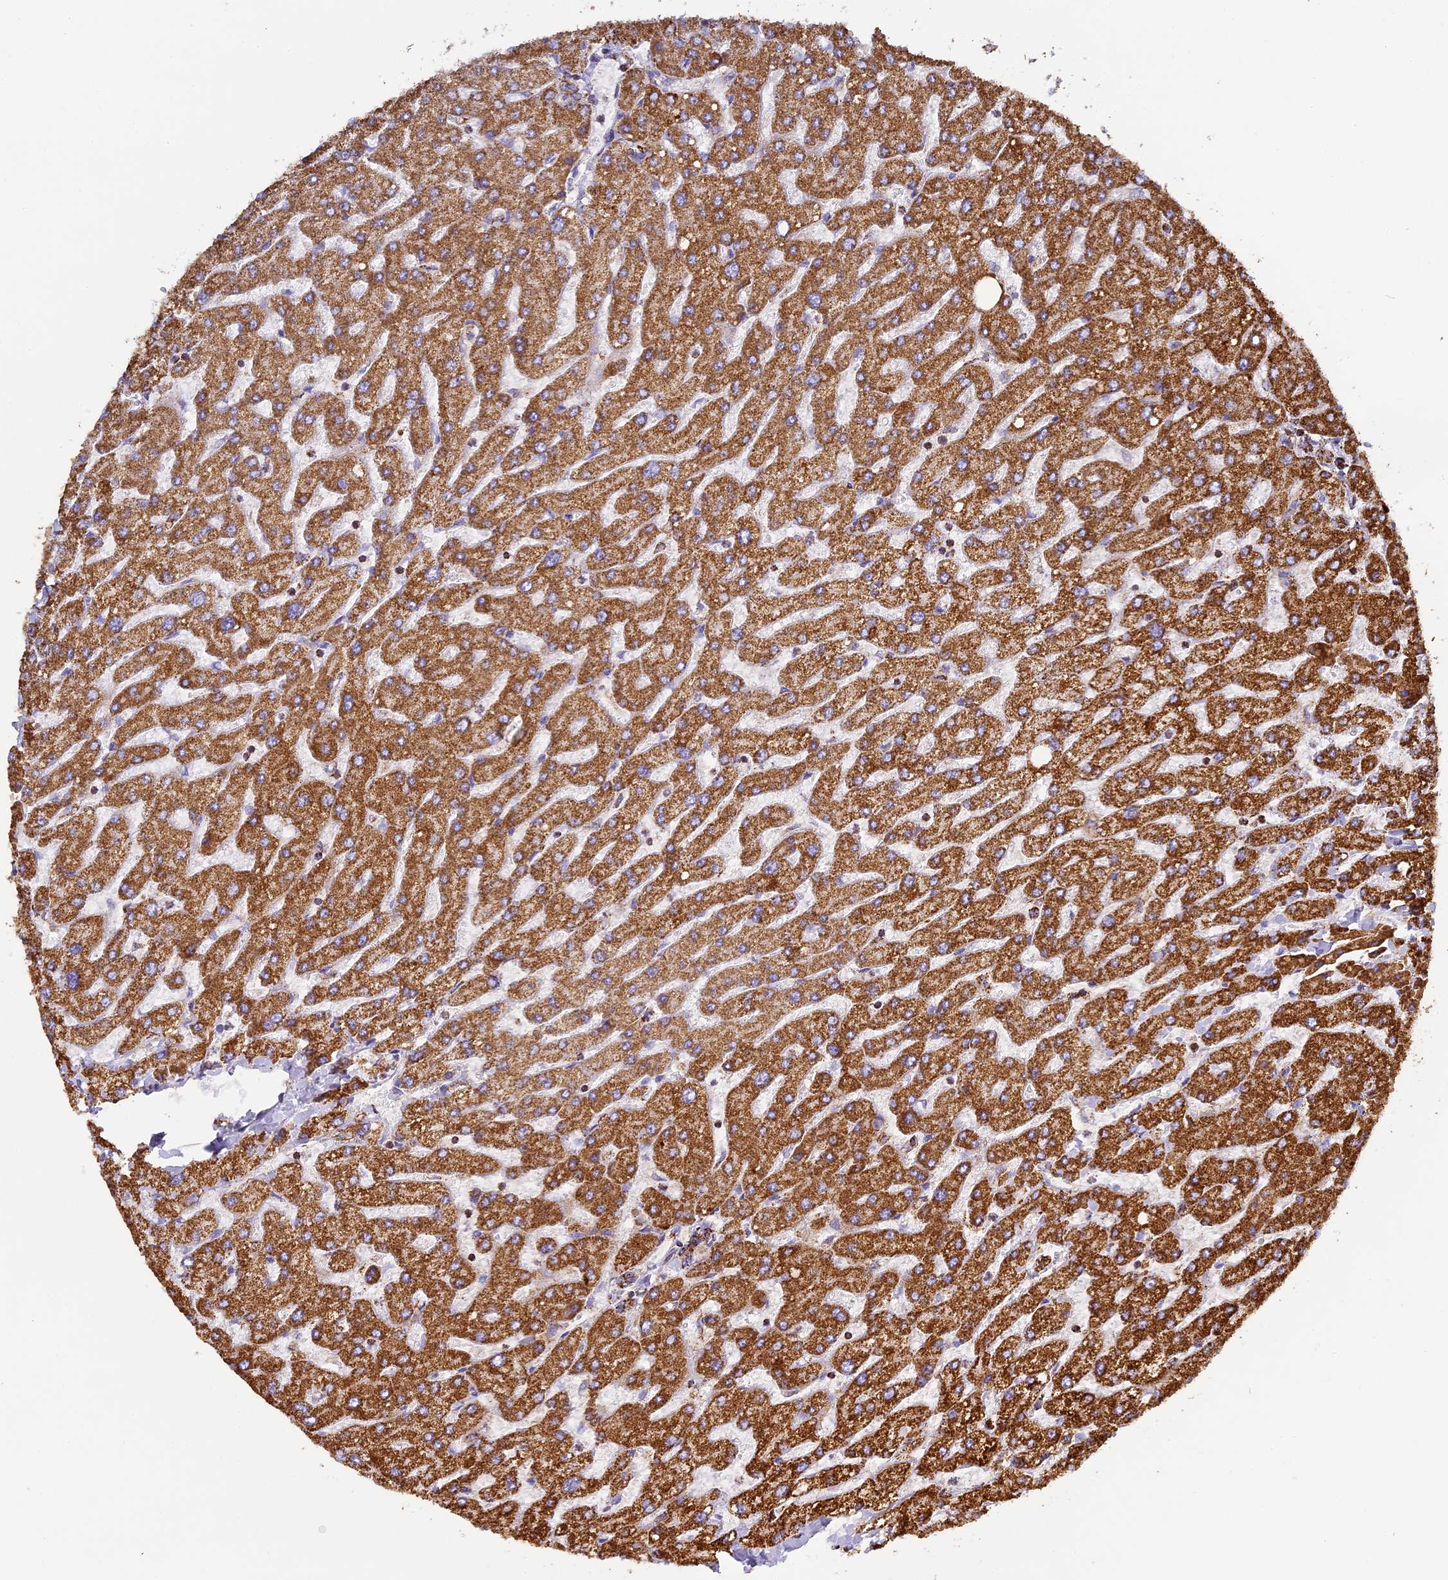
{"staining": {"intensity": "moderate", "quantity": ">75%", "location": "cytoplasmic/membranous"}, "tissue": "liver", "cell_type": "Cholangiocytes", "image_type": "normal", "snomed": [{"axis": "morphology", "description": "Normal tissue, NOS"}, {"axis": "topography", "description": "Liver"}], "caption": "Immunohistochemistry of unremarkable human liver reveals medium levels of moderate cytoplasmic/membranous expression in about >75% of cholangiocytes.", "gene": "STK17A", "patient": {"sex": "male", "age": 55}}